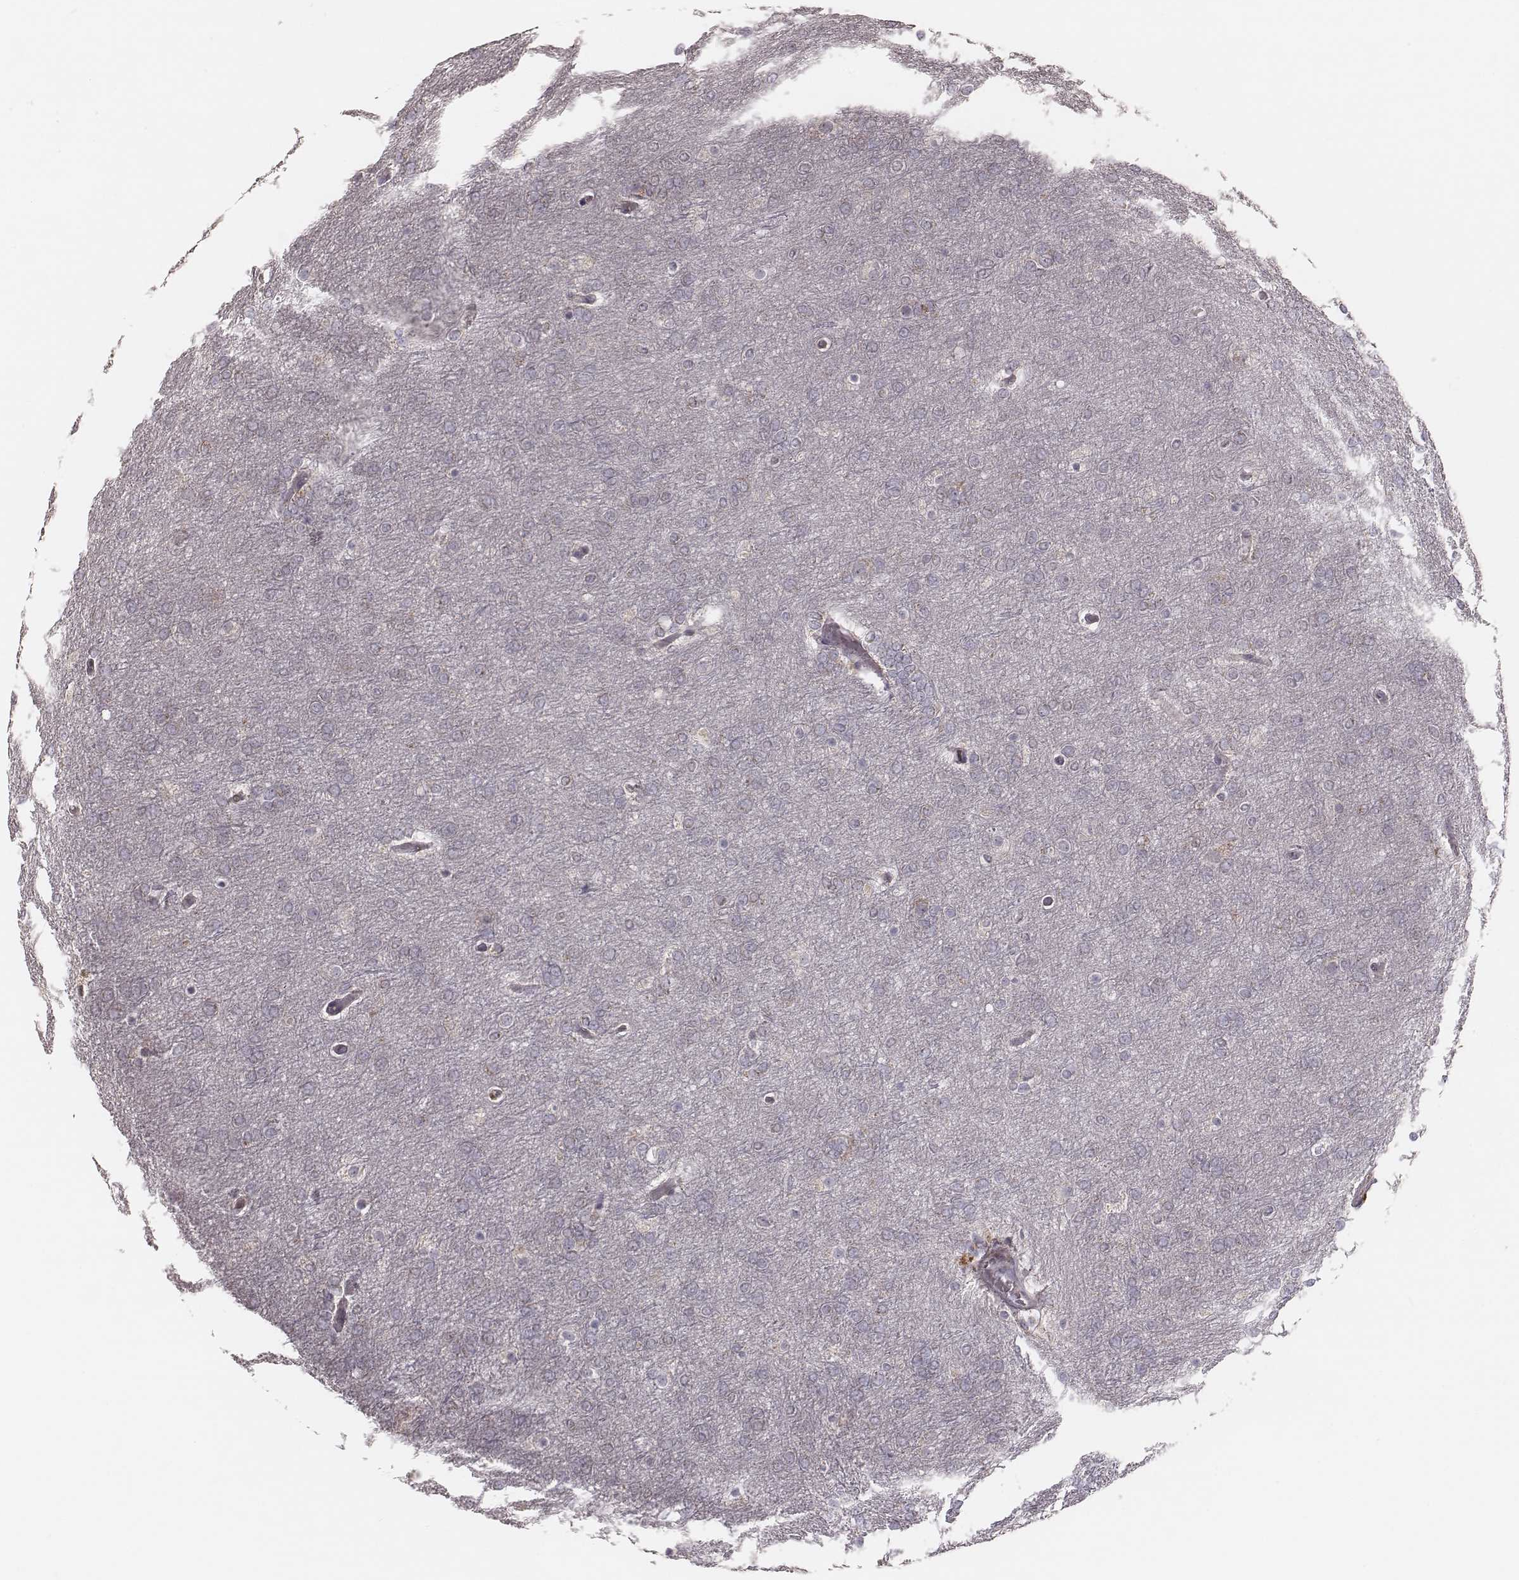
{"staining": {"intensity": "negative", "quantity": "none", "location": "none"}, "tissue": "glioma", "cell_type": "Tumor cells", "image_type": "cancer", "snomed": [{"axis": "morphology", "description": "Glioma, malignant, High grade"}, {"axis": "topography", "description": "Brain"}], "caption": "Protein analysis of glioma shows no significant positivity in tumor cells. (Brightfield microscopy of DAB immunohistochemistry at high magnification).", "gene": "MRPS27", "patient": {"sex": "female", "age": 61}}